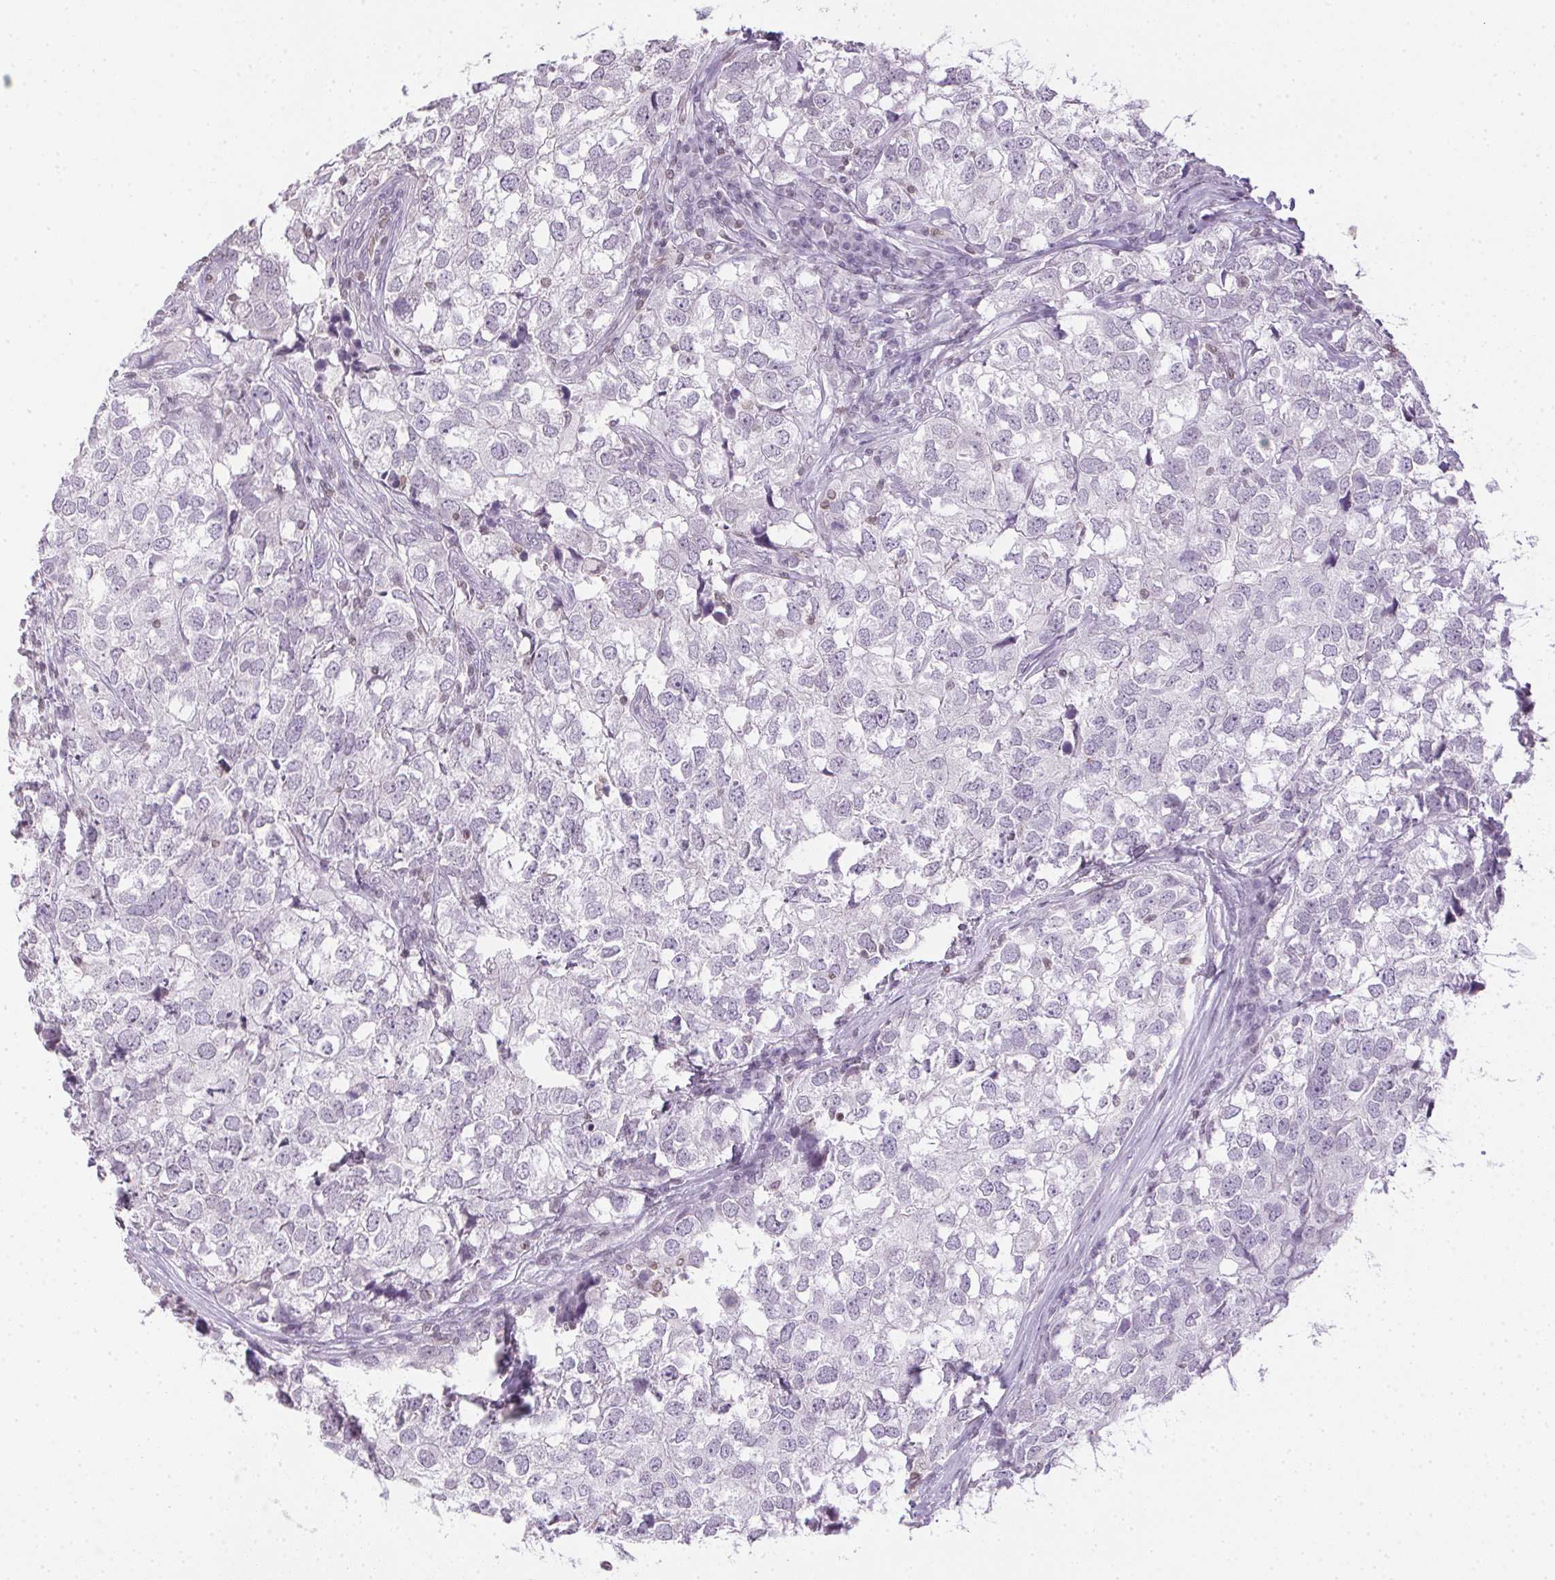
{"staining": {"intensity": "negative", "quantity": "none", "location": "none"}, "tissue": "breast cancer", "cell_type": "Tumor cells", "image_type": "cancer", "snomed": [{"axis": "morphology", "description": "Duct carcinoma"}, {"axis": "topography", "description": "Breast"}], "caption": "Immunohistochemical staining of human infiltrating ductal carcinoma (breast) displays no significant positivity in tumor cells.", "gene": "PRL", "patient": {"sex": "female", "age": 30}}